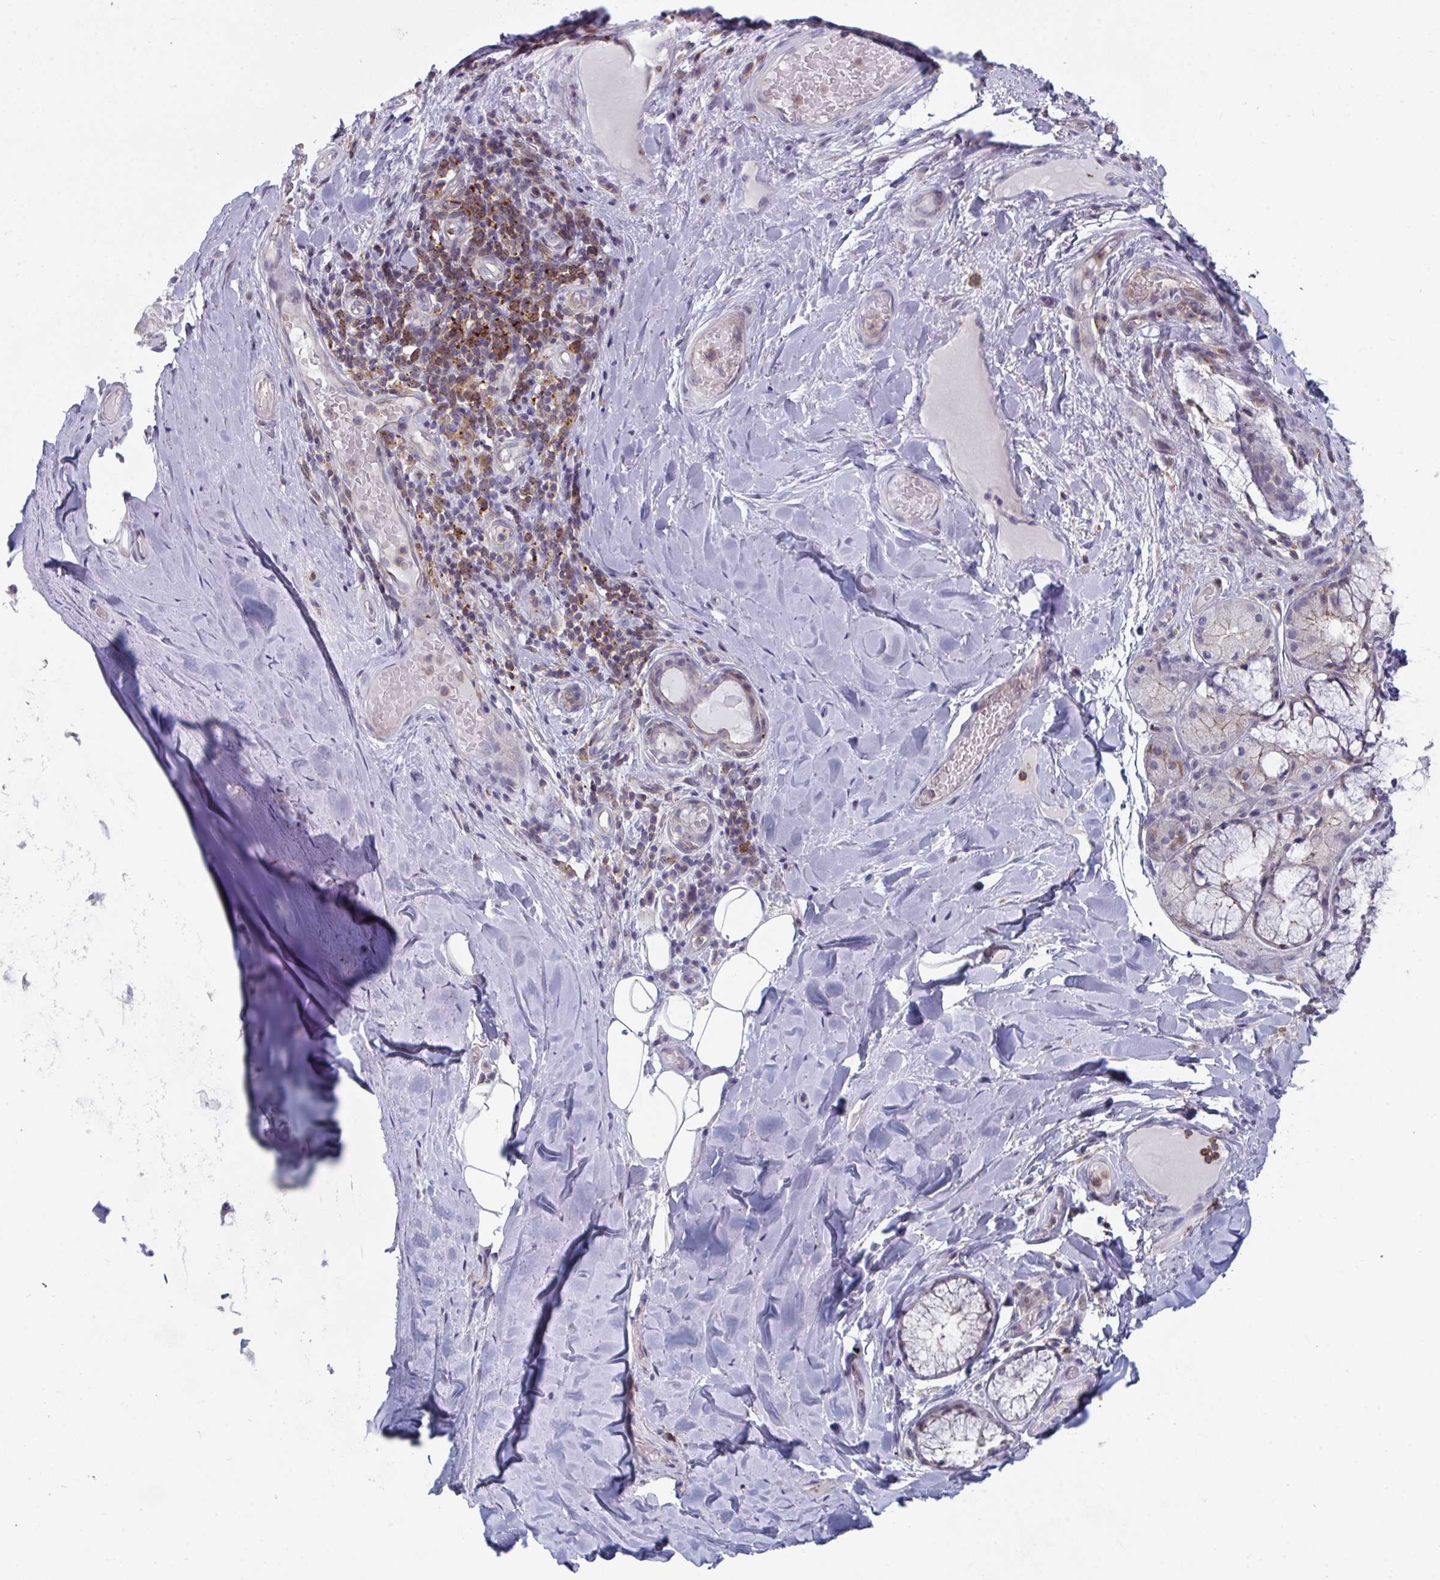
{"staining": {"intensity": "negative", "quantity": "none", "location": "none"}, "tissue": "adipose tissue", "cell_type": "Adipocytes", "image_type": "normal", "snomed": [{"axis": "morphology", "description": "Normal tissue, NOS"}, {"axis": "topography", "description": "Cartilage tissue"}, {"axis": "topography", "description": "Bronchus"}], "caption": "Adipocytes show no significant protein positivity in unremarkable adipose tissue. (Brightfield microscopy of DAB immunohistochemistry at high magnification).", "gene": "DISP2", "patient": {"sex": "male", "age": 64}}